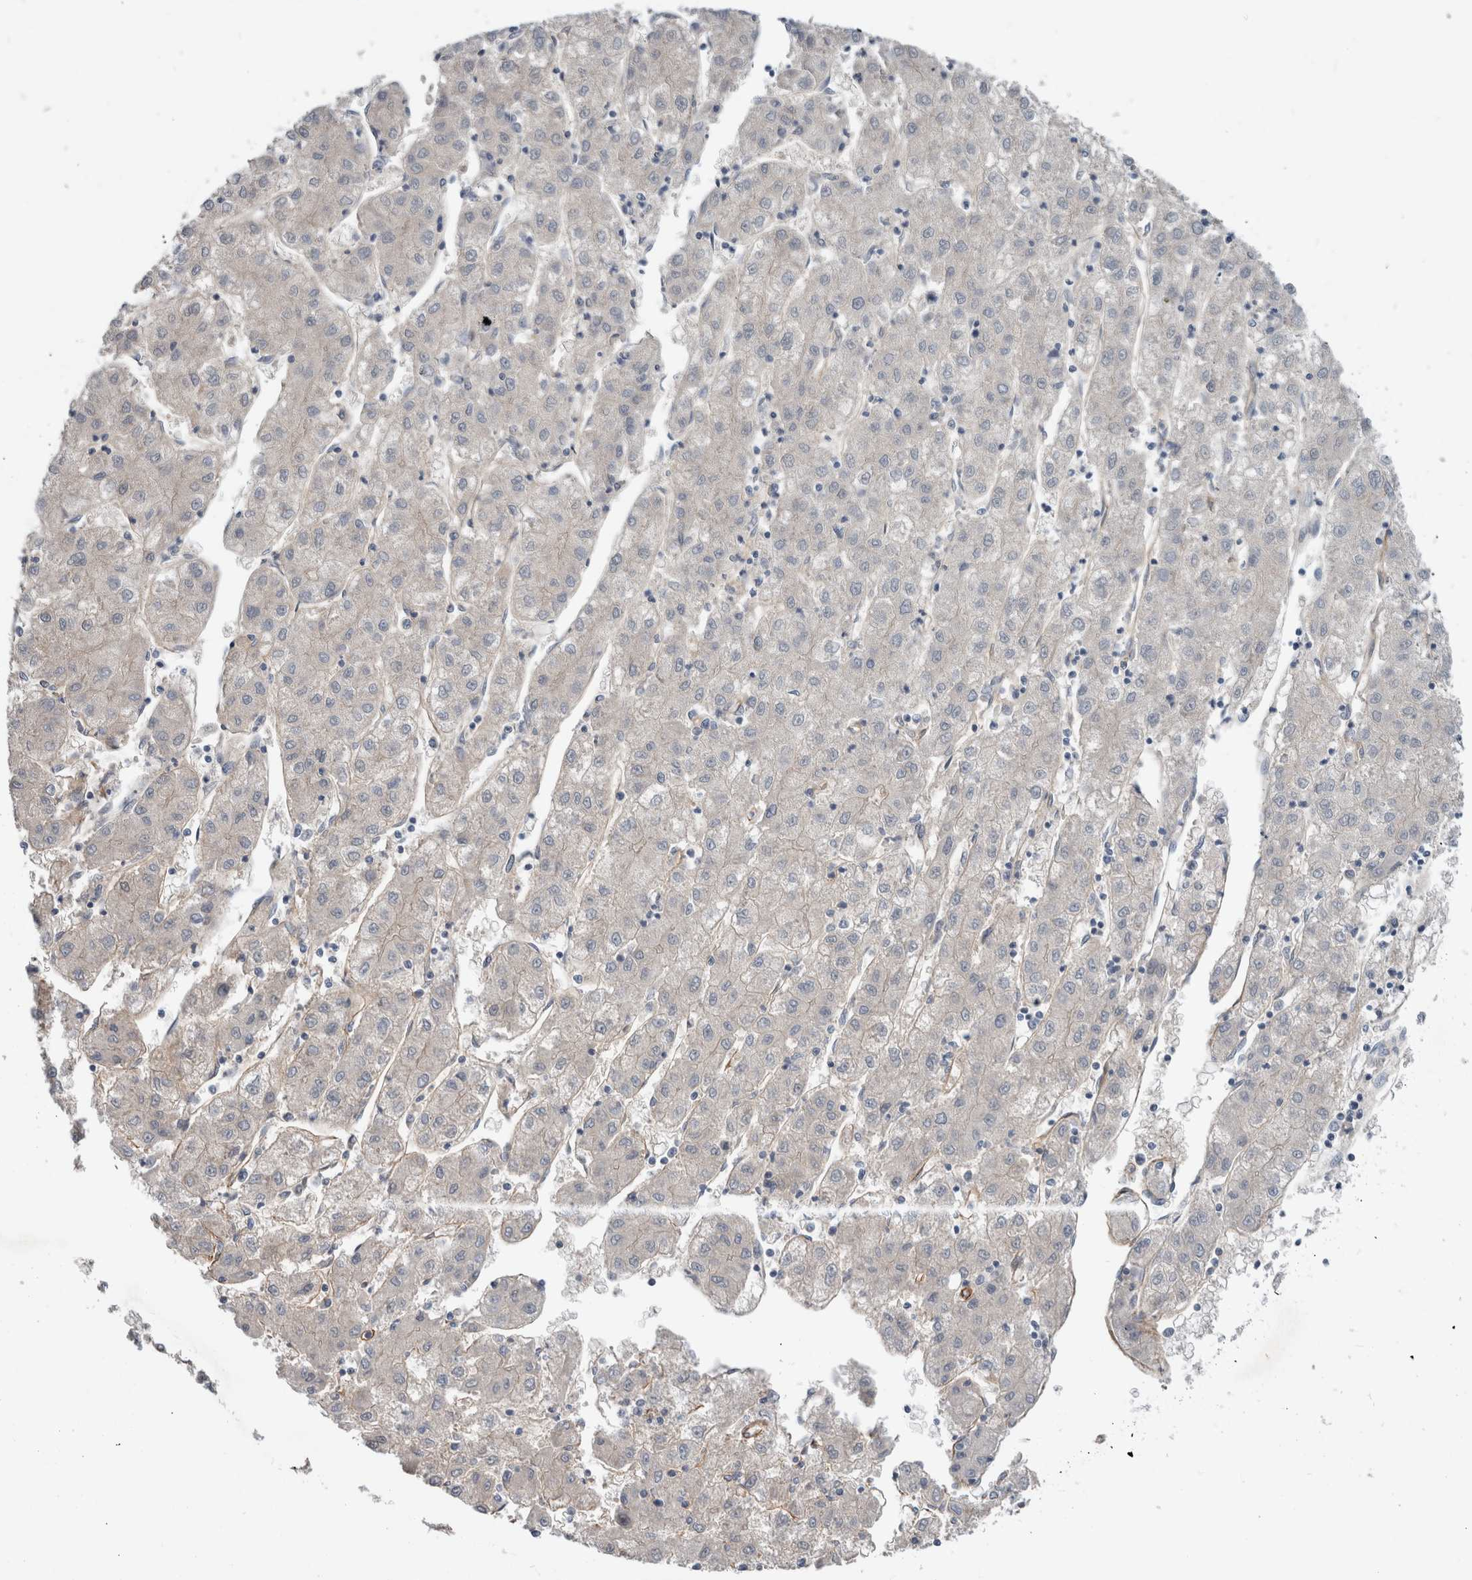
{"staining": {"intensity": "negative", "quantity": "none", "location": "none"}, "tissue": "liver cancer", "cell_type": "Tumor cells", "image_type": "cancer", "snomed": [{"axis": "morphology", "description": "Carcinoma, Hepatocellular, NOS"}, {"axis": "topography", "description": "Liver"}], "caption": "The immunohistochemistry photomicrograph has no significant positivity in tumor cells of liver cancer (hepatocellular carcinoma) tissue.", "gene": "BCAM", "patient": {"sex": "male", "age": 72}}